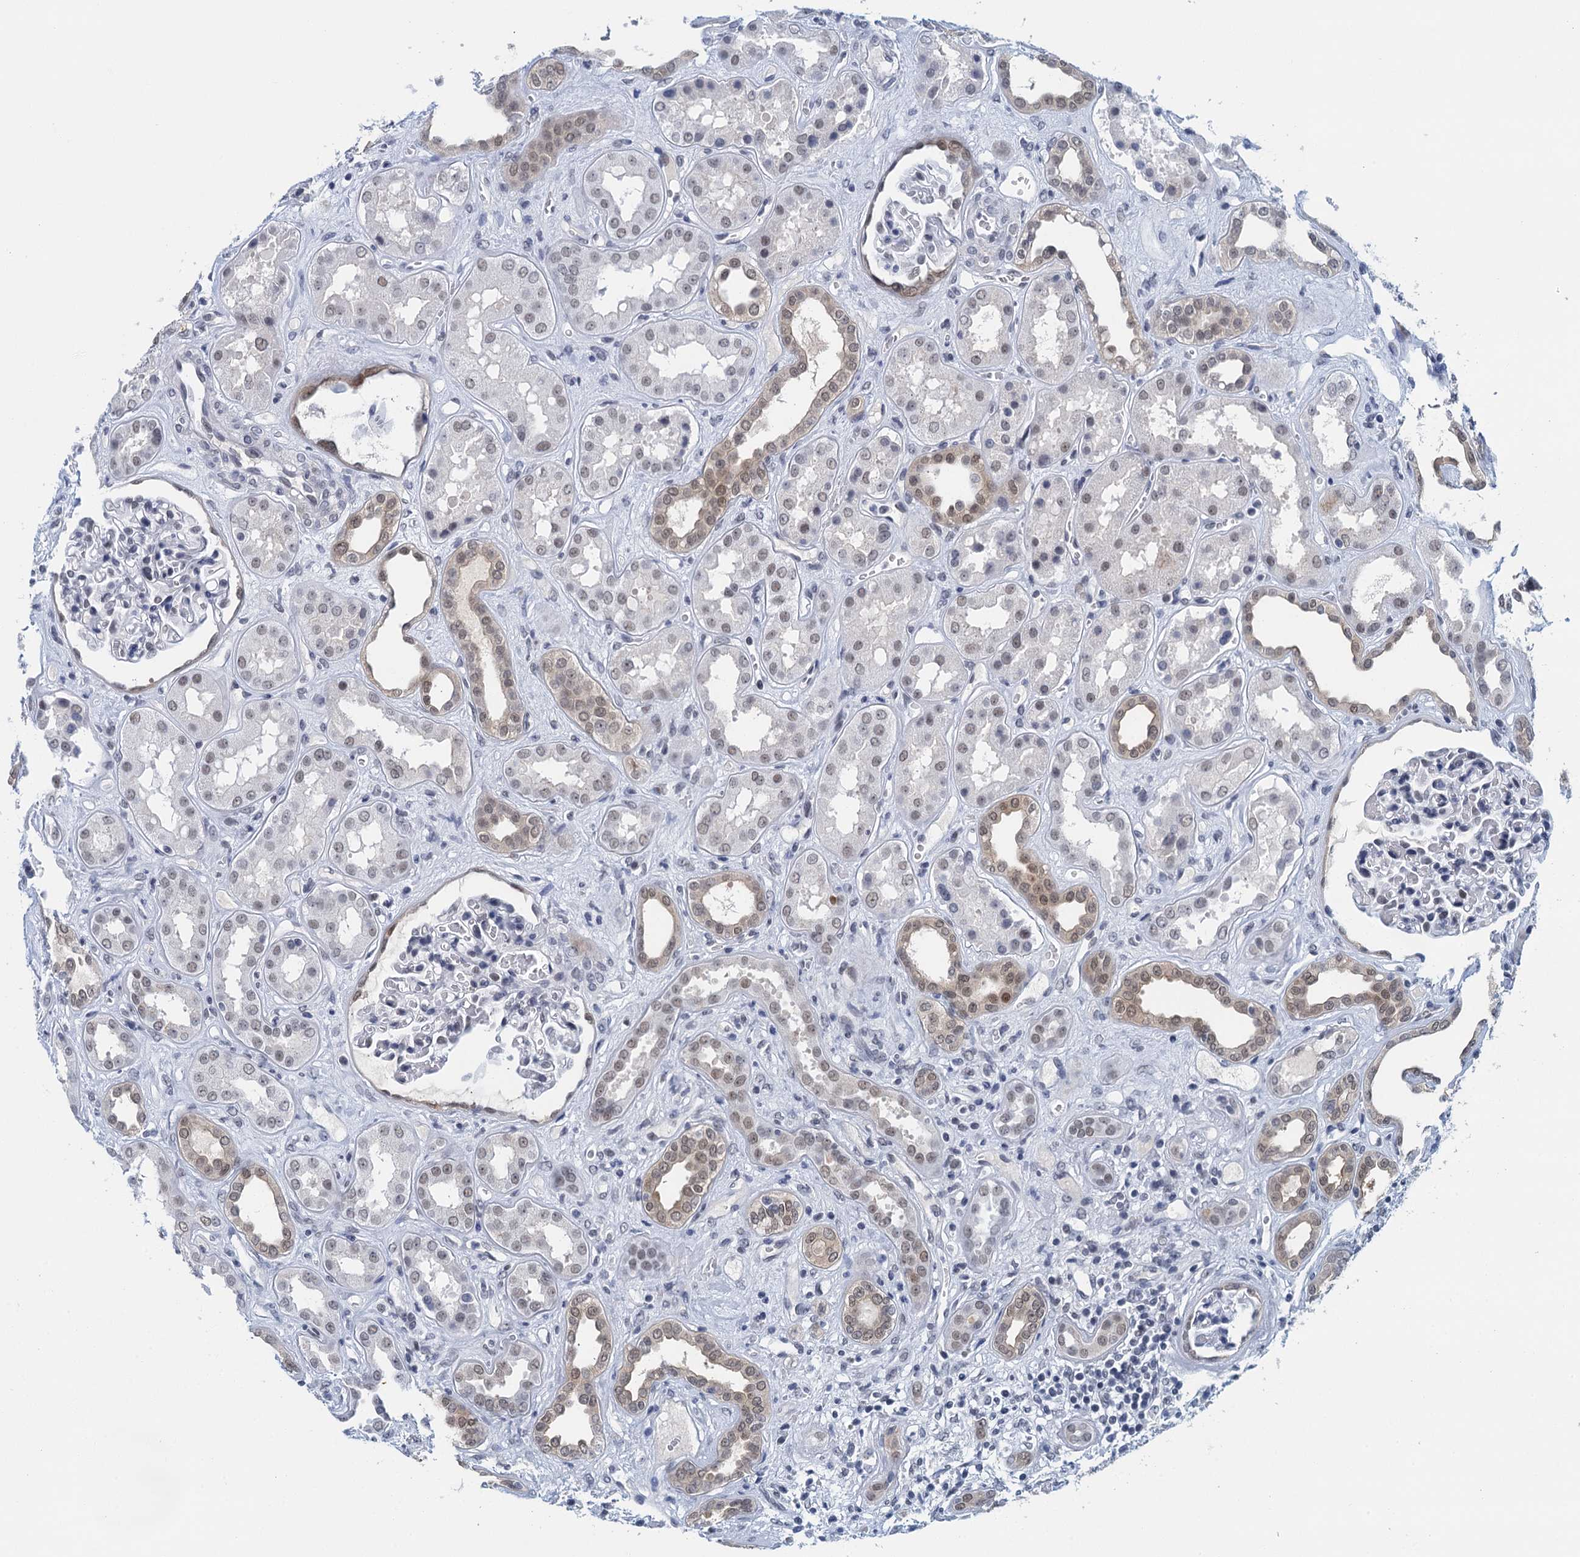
{"staining": {"intensity": "negative", "quantity": "none", "location": "none"}, "tissue": "kidney", "cell_type": "Cells in glomeruli", "image_type": "normal", "snomed": [{"axis": "morphology", "description": "Normal tissue, NOS"}, {"axis": "topography", "description": "Kidney"}], "caption": "DAB immunohistochemical staining of benign kidney shows no significant staining in cells in glomeruli.", "gene": "EPS8L1", "patient": {"sex": "male", "age": 59}}